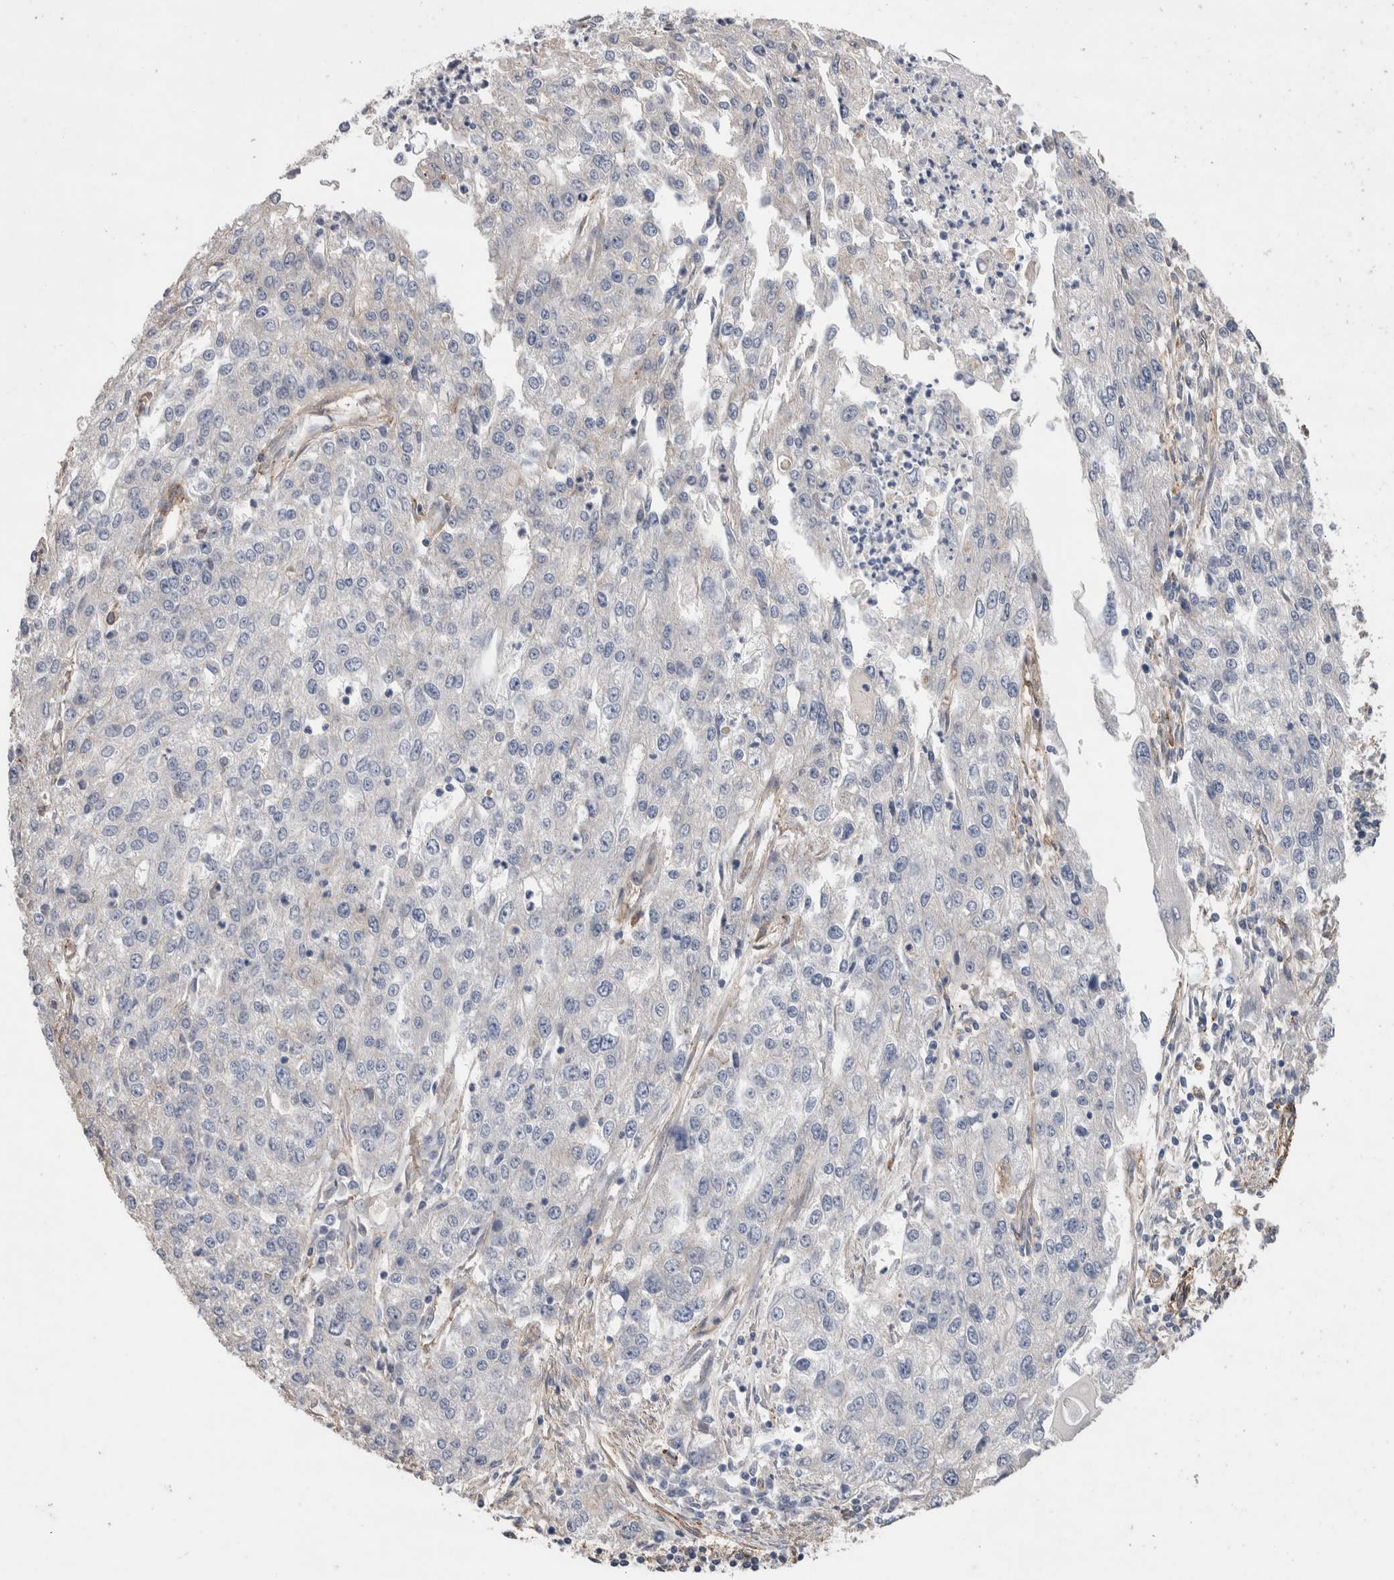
{"staining": {"intensity": "negative", "quantity": "none", "location": "none"}, "tissue": "endometrial cancer", "cell_type": "Tumor cells", "image_type": "cancer", "snomed": [{"axis": "morphology", "description": "Adenocarcinoma, NOS"}, {"axis": "topography", "description": "Endometrium"}], "caption": "Tumor cells are negative for protein expression in human endometrial adenocarcinoma.", "gene": "GCNA", "patient": {"sex": "female", "age": 49}}